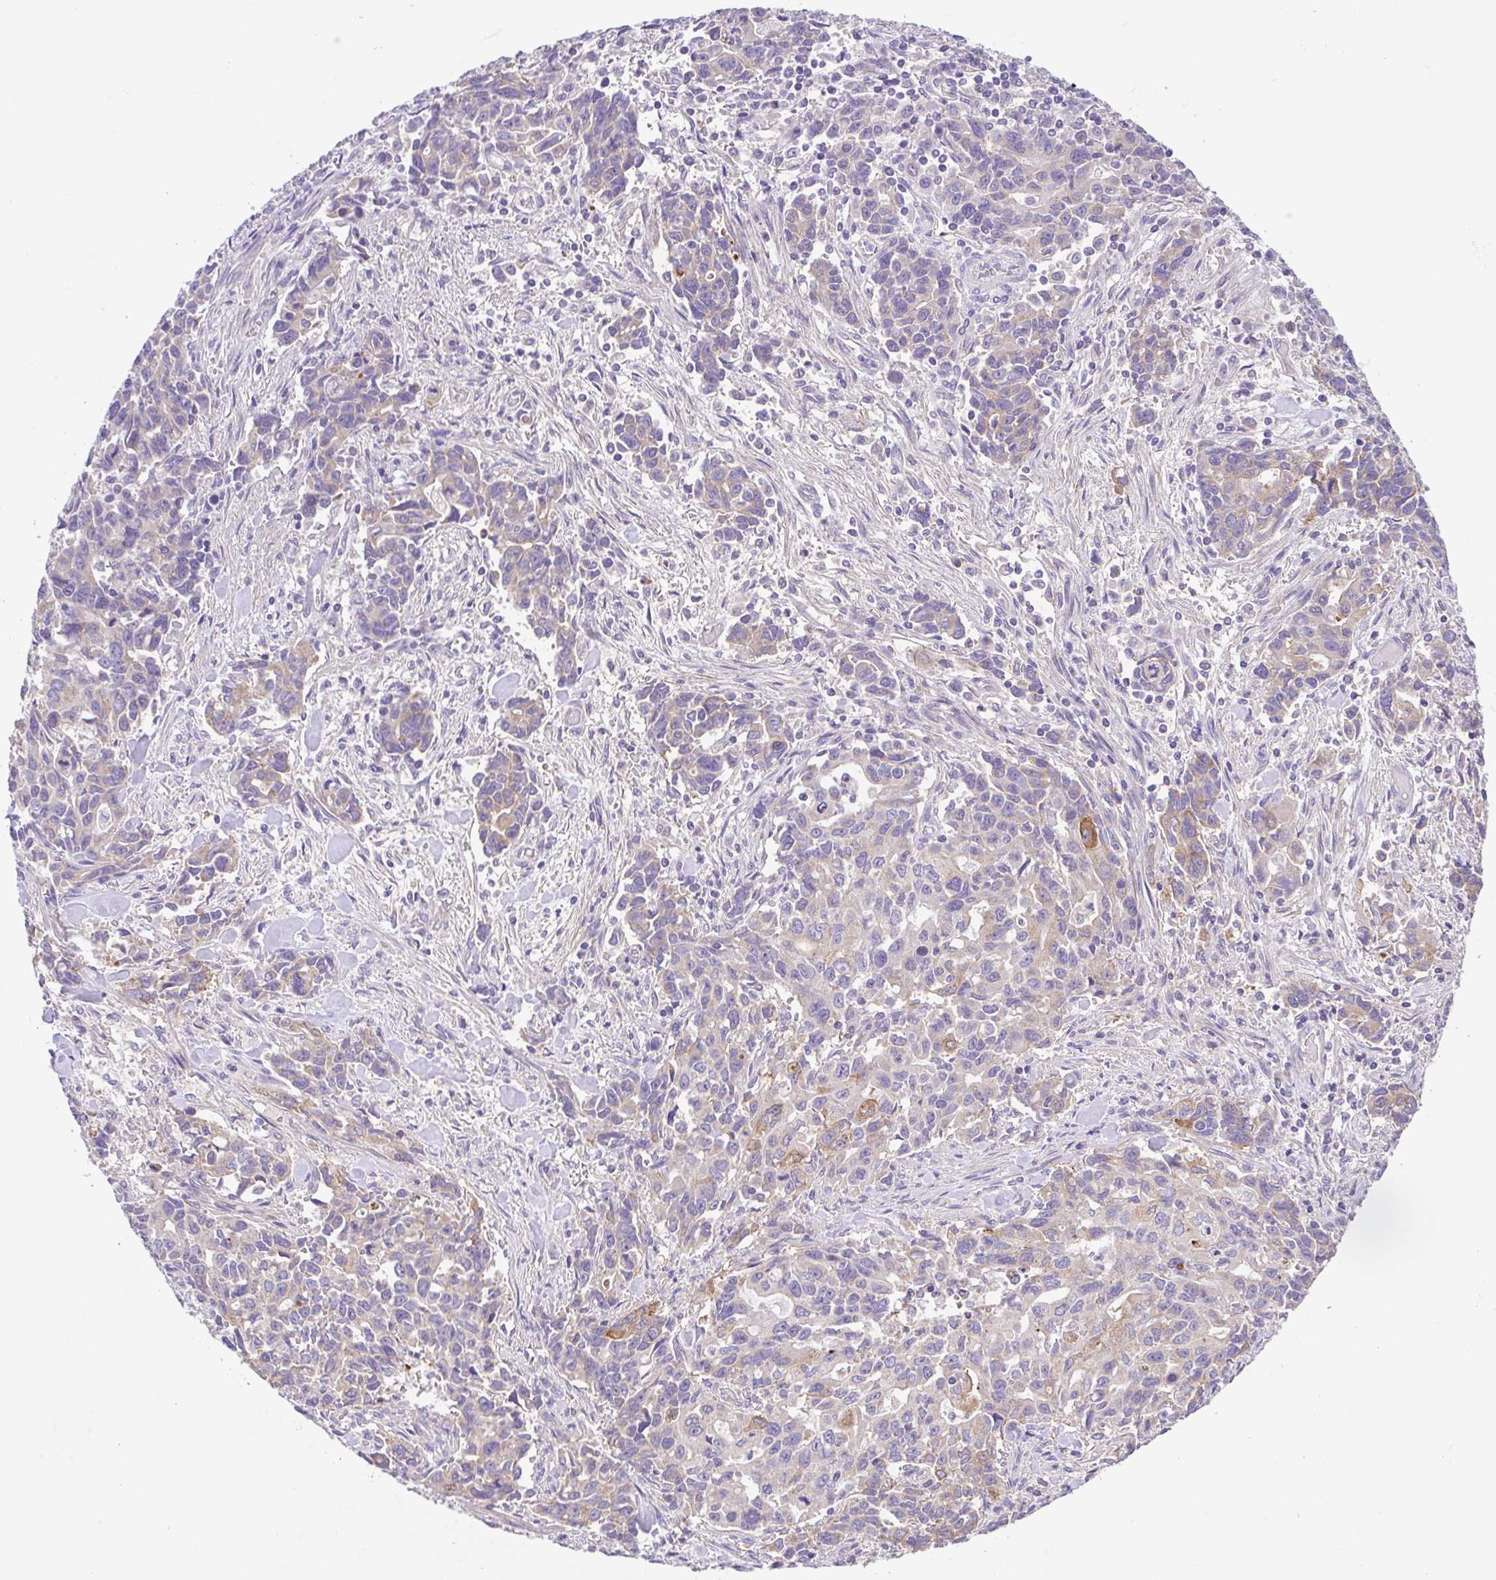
{"staining": {"intensity": "moderate", "quantity": "25%-75%", "location": "cytoplasmic/membranous"}, "tissue": "stomach cancer", "cell_type": "Tumor cells", "image_type": "cancer", "snomed": [{"axis": "morphology", "description": "Adenocarcinoma, NOS"}, {"axis": "topography", "description": "Stomach, upper"}], "caption": "DAB immunohistochemical staining of adenocarcinoma (stomach) demonstrates moderate cytoplasmic/membranous protein expression in about 25%-75% of tumor cells. (IHC, brightfield microscopy, high magnification).", "gene": "SLC13A1", "patient": {"sex": "male", "age": 85}}